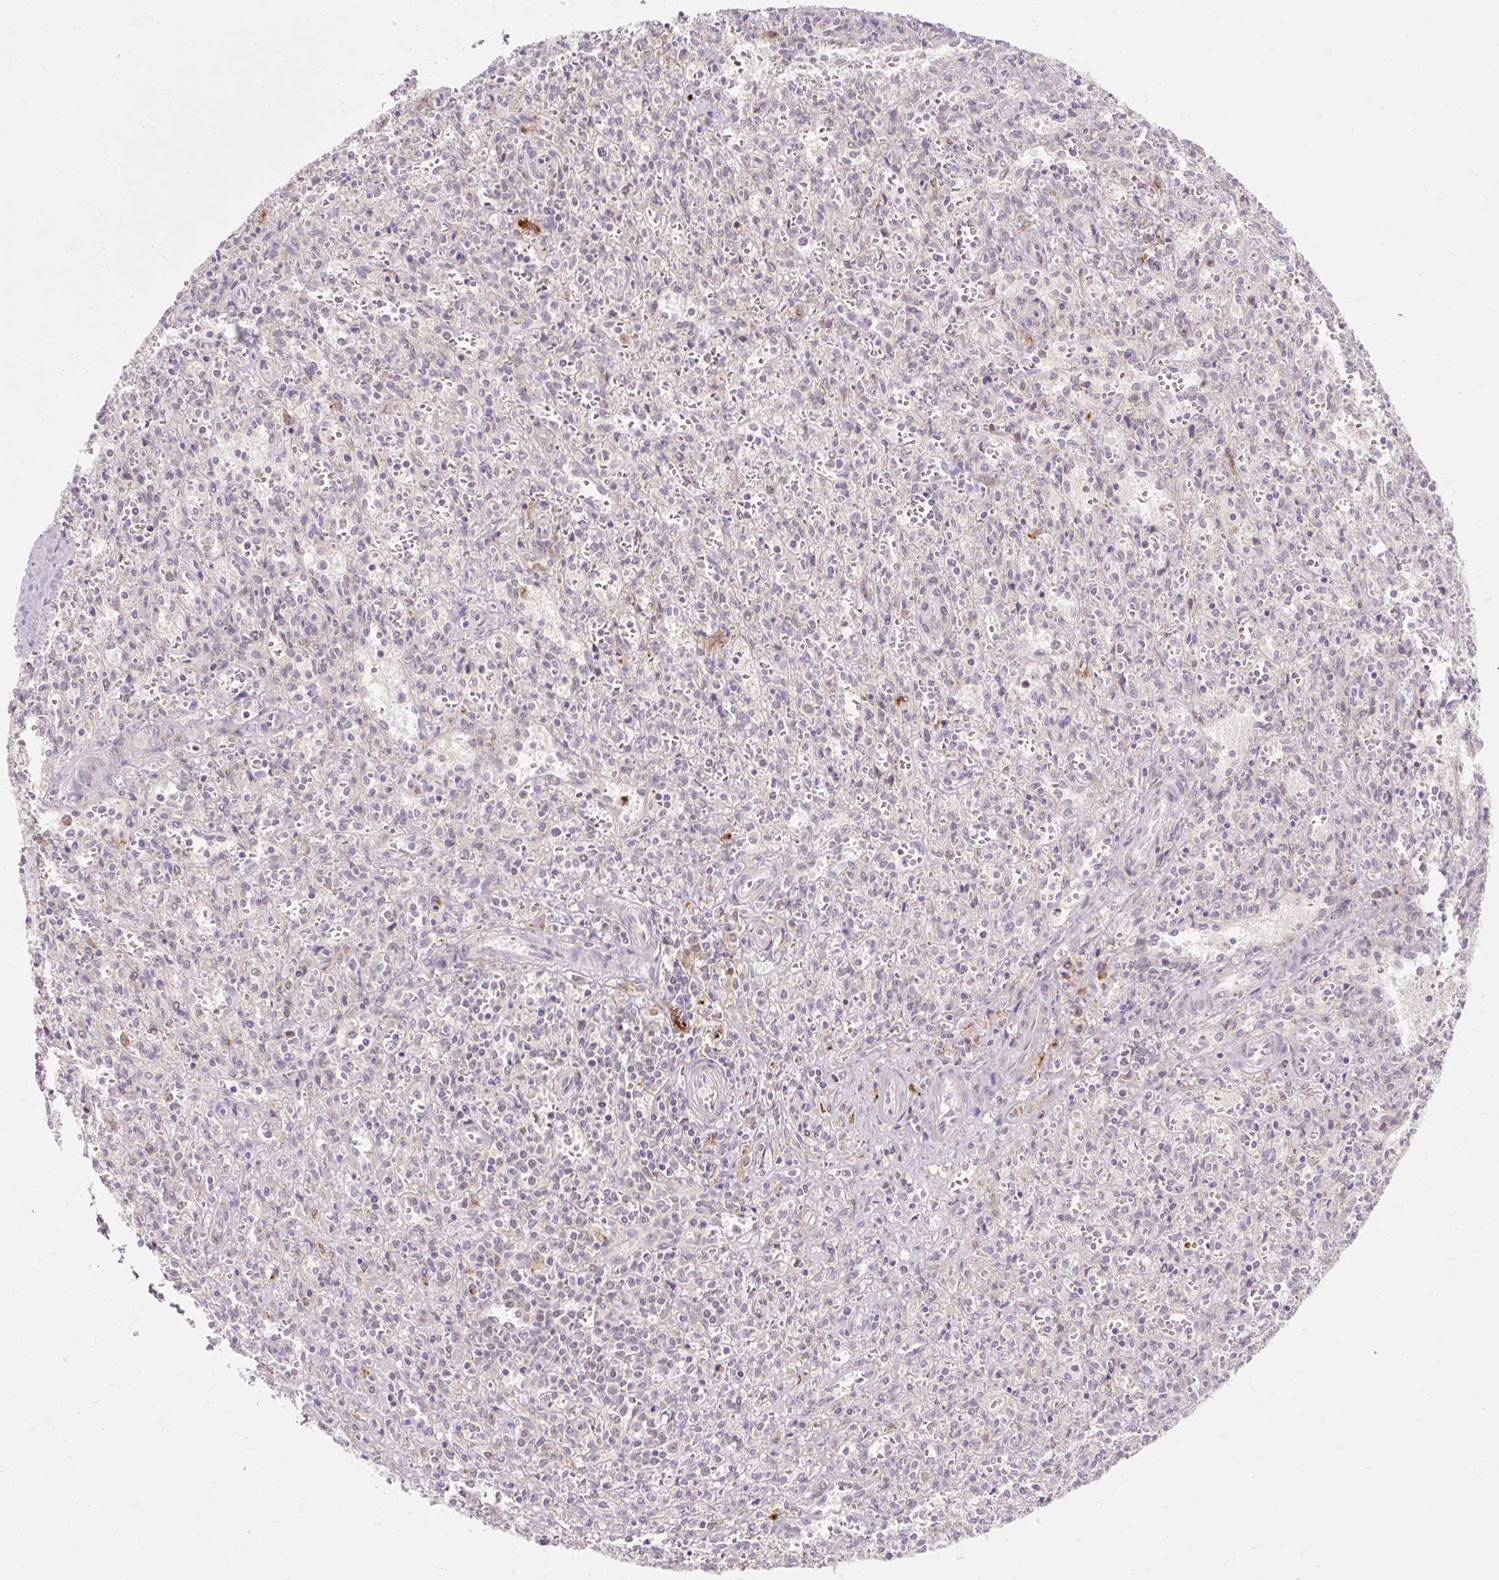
{"staining": {"intensity": "negative", "quantity": "none", "location": "none"}, "tissue": "spleen", "cell_type": "Cells in red pulp", "image_type": "normal", "snomed": [{"axis": "morphology", "description": "Normal tissue, NOS"}, {"axis": "topography", "description": "Spleen"}], "caption": "High power microscopy micrograph of an immunohistochemistry (IHC) photomicrograph of normal spleen, revealing no significant expression in cells in red pulp. Nuclei are stained in blue.", "gene": "GEMIN2", "patient": {"sex": "female", "age": 26}}